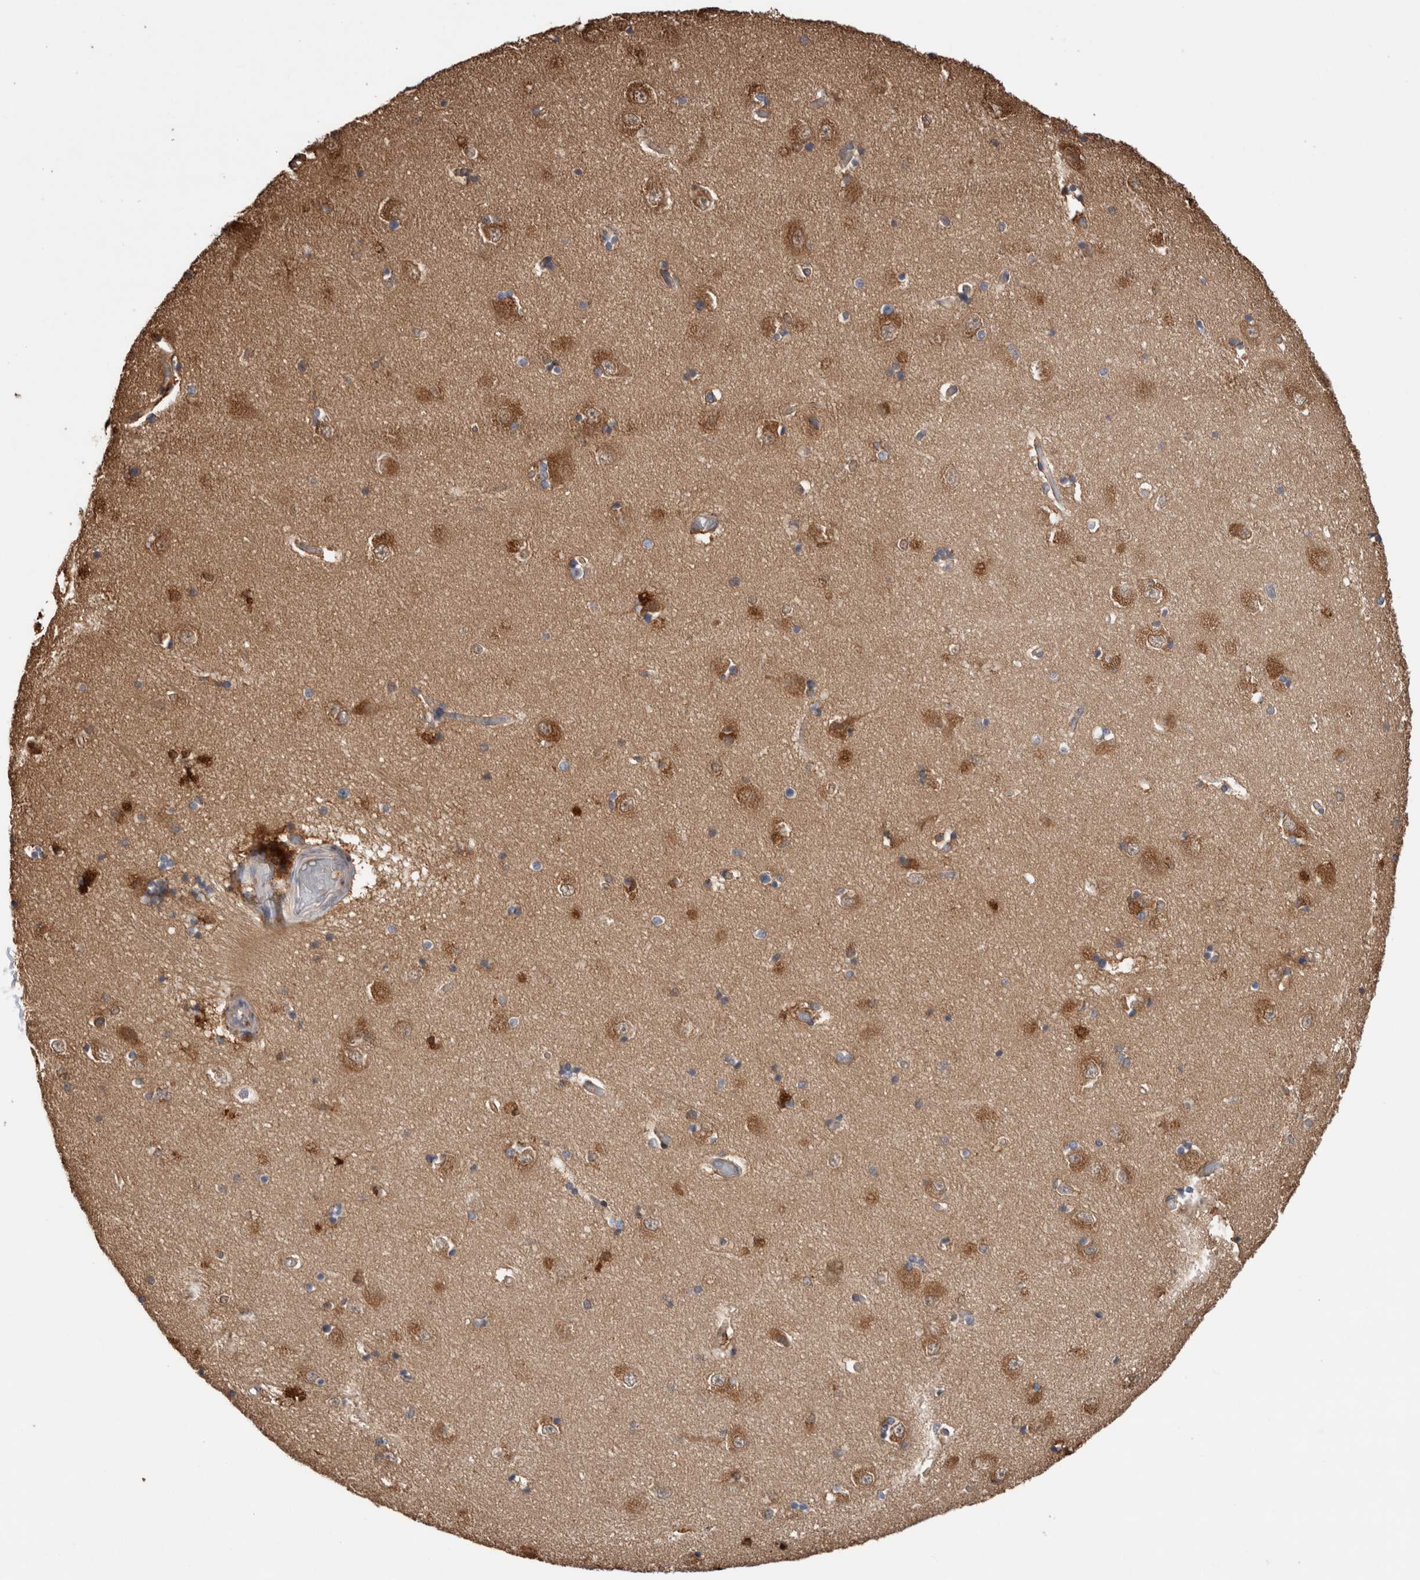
{"staining": {"intensity": "moderate", "quantity": "25%-75%", "location": "cytoplasmic/membranous"}, "tissue": "hippocampus", "cell_type": "Glial cells", "image_type": "normal", "snomed": [{"axis": "morphology", "description": "Normal tissue, NOS"}, {"axis": "topography", "description": "Hippocampus"}], "caption": "Protein expression by IHC reveals moderate cytoplasmic/membranous expression in approximately 25%-75% of glial cells in unremarkable hippocampus. The protein is shown in brown color, while the nuclei are stained blue.", "gene": "TRIM5", "patient": {"sex": "male", "age": 45}}